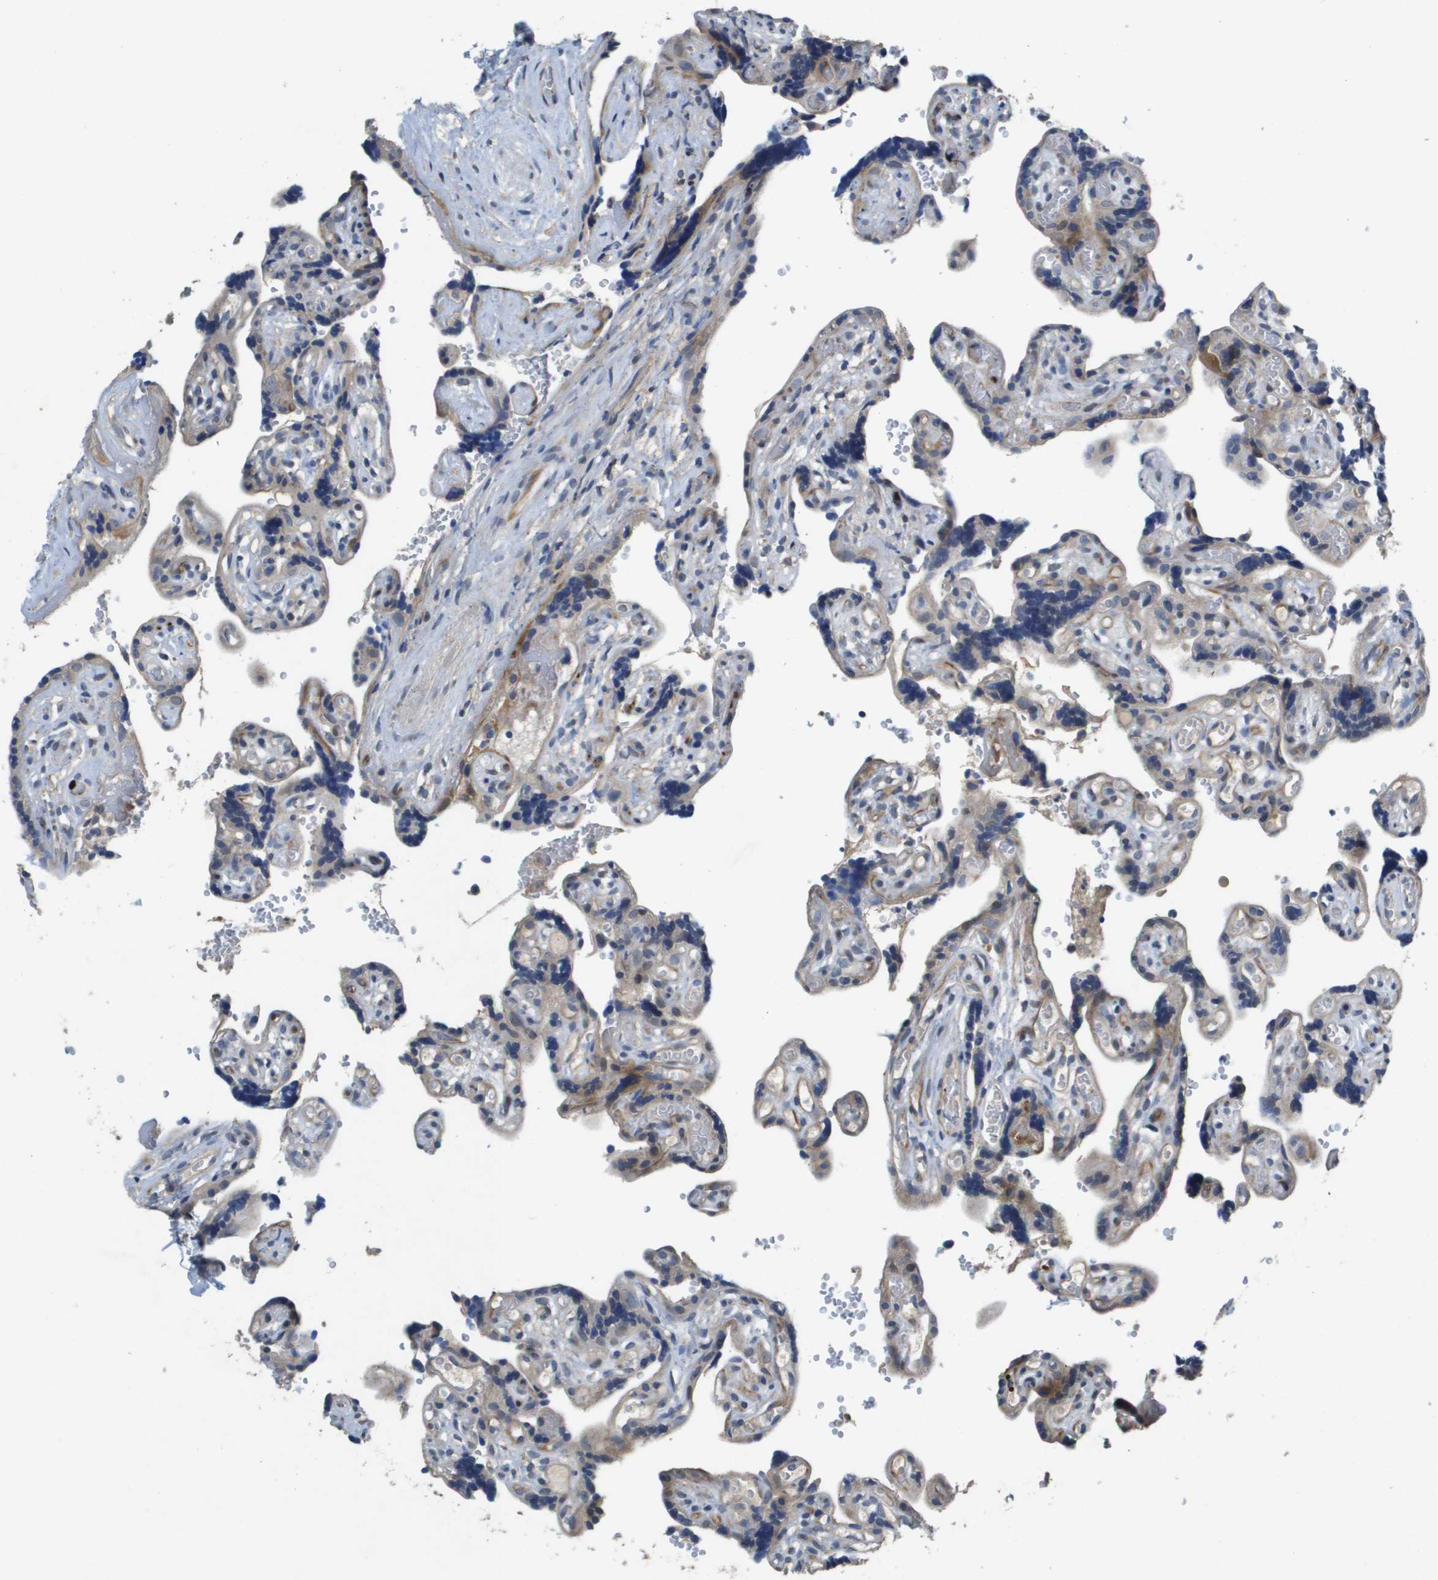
{"staining": {"intensity": "strong", "quantity": "<25%", "location": "nuclear"}, "tissue": "placenta", "cell_type": "Decidual cells", "image_type": "normal", "snomed": [{"axis": "morphology", "description": "Normal tissue, NOS"}, {"axis": "topography", "description": "Placenta"}], "caption": "Immunohistochemistry (IHC) (DAB (3,3'-diaminobenzidine)) staining of normal placenta demonstrates strong nuclear protein expression in approximately <25% of decidual cells.", "gene": "SCN4B", "patient": {"sex": "female", "age": 30}}